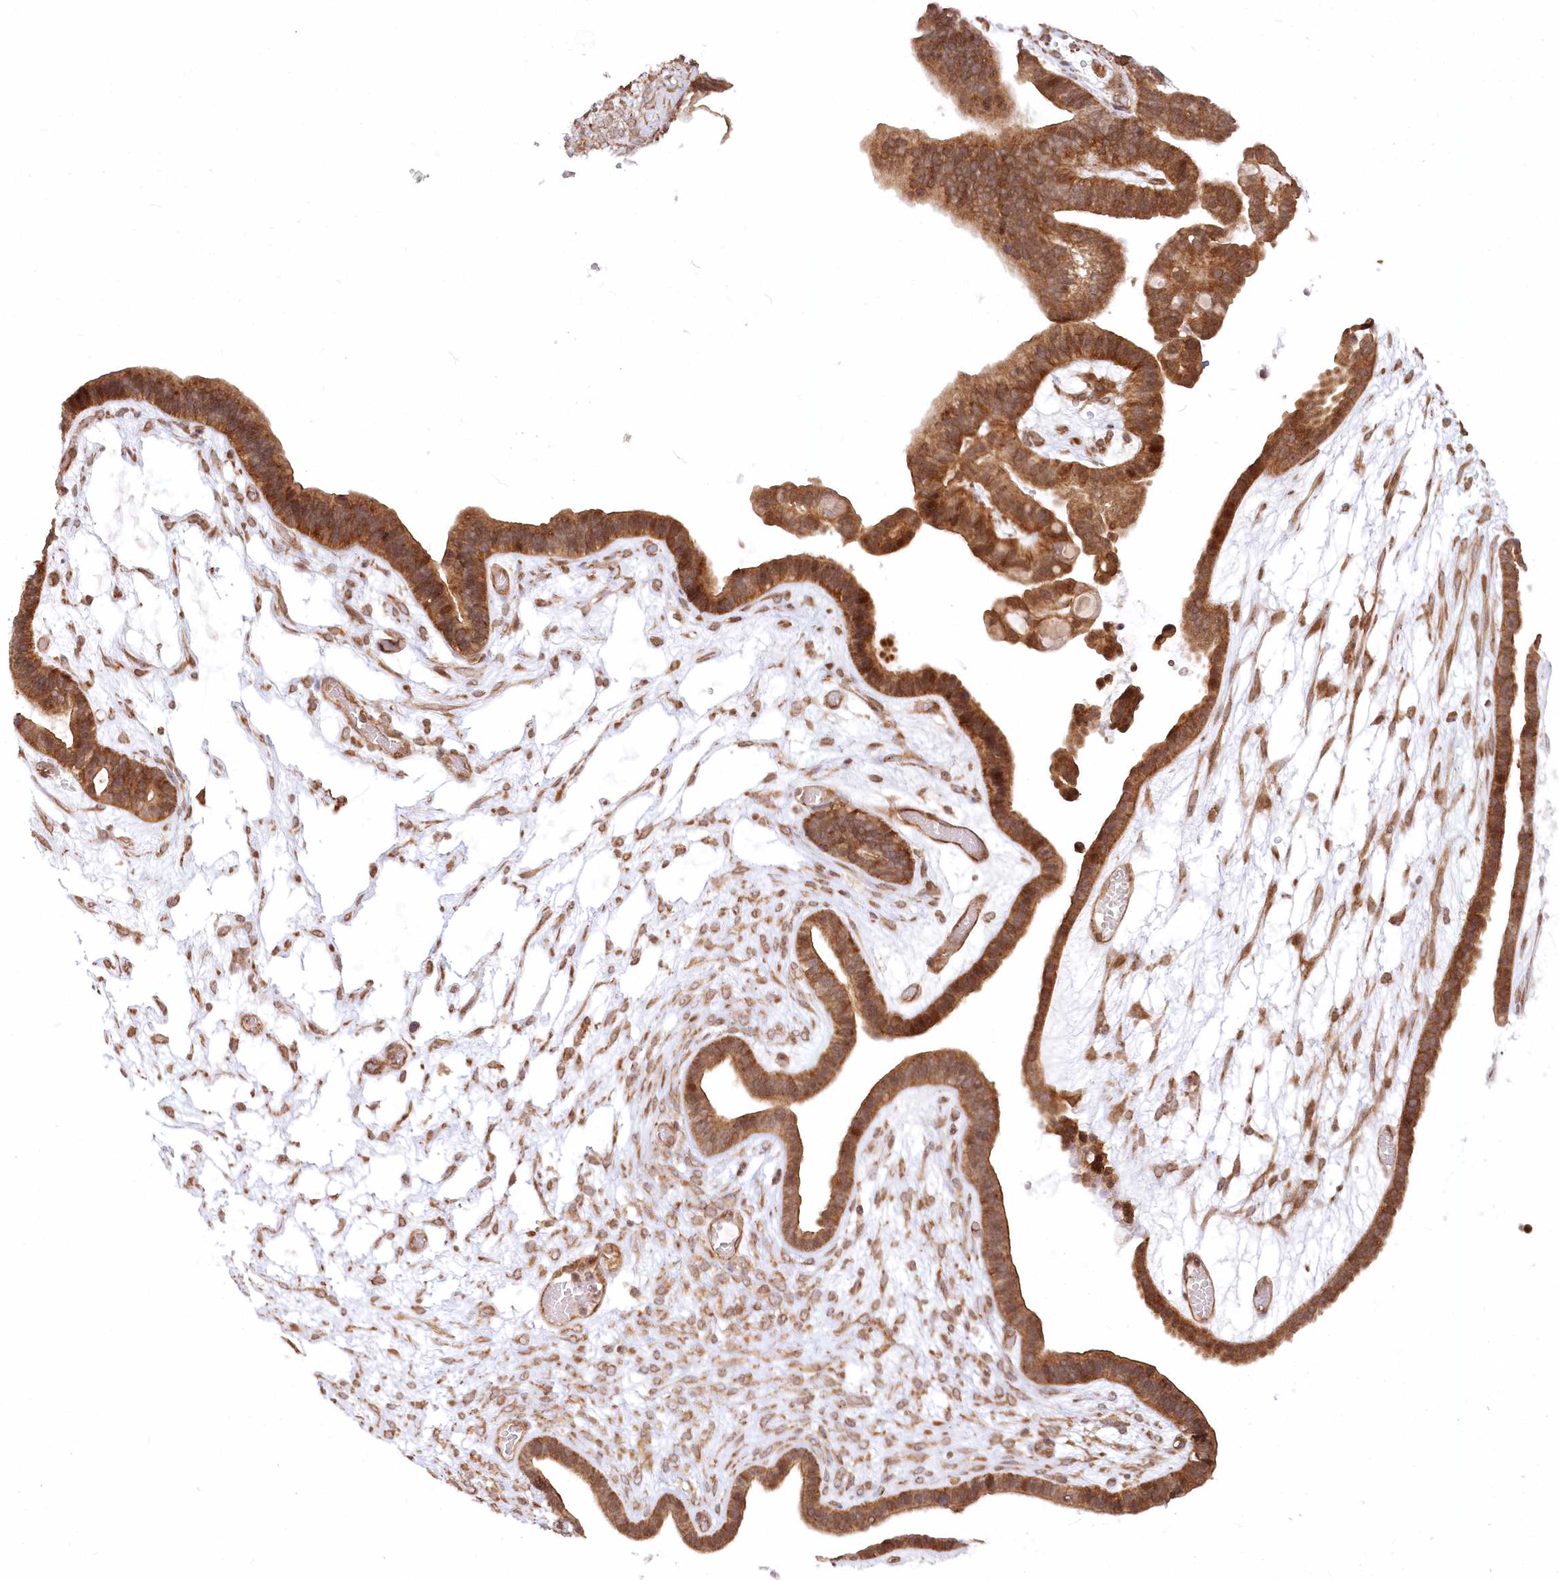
{"staining": {"intensity": "strong", "quantity": ">75%", "location": "cytoplasmic/membranous"}, "tissue": "ovarian cancer", "cell_type": "Tumor cells", "image_type": "cancer", "snomed": [{"axis": "morphology", "description": "Cystadenocarcinoma, serous, NOS"}, {"axis": "topography", "description": "Ovary"}], "caption": "An image showing strong cytoplasmic/membranous positivity in about >75% of tumor cells in ovarian serous cystadenocarcinoma, as visualized by brown immunohistochemical staining.", "gene": "CEP70", "patient": {"sex": "female", "age": 56}}